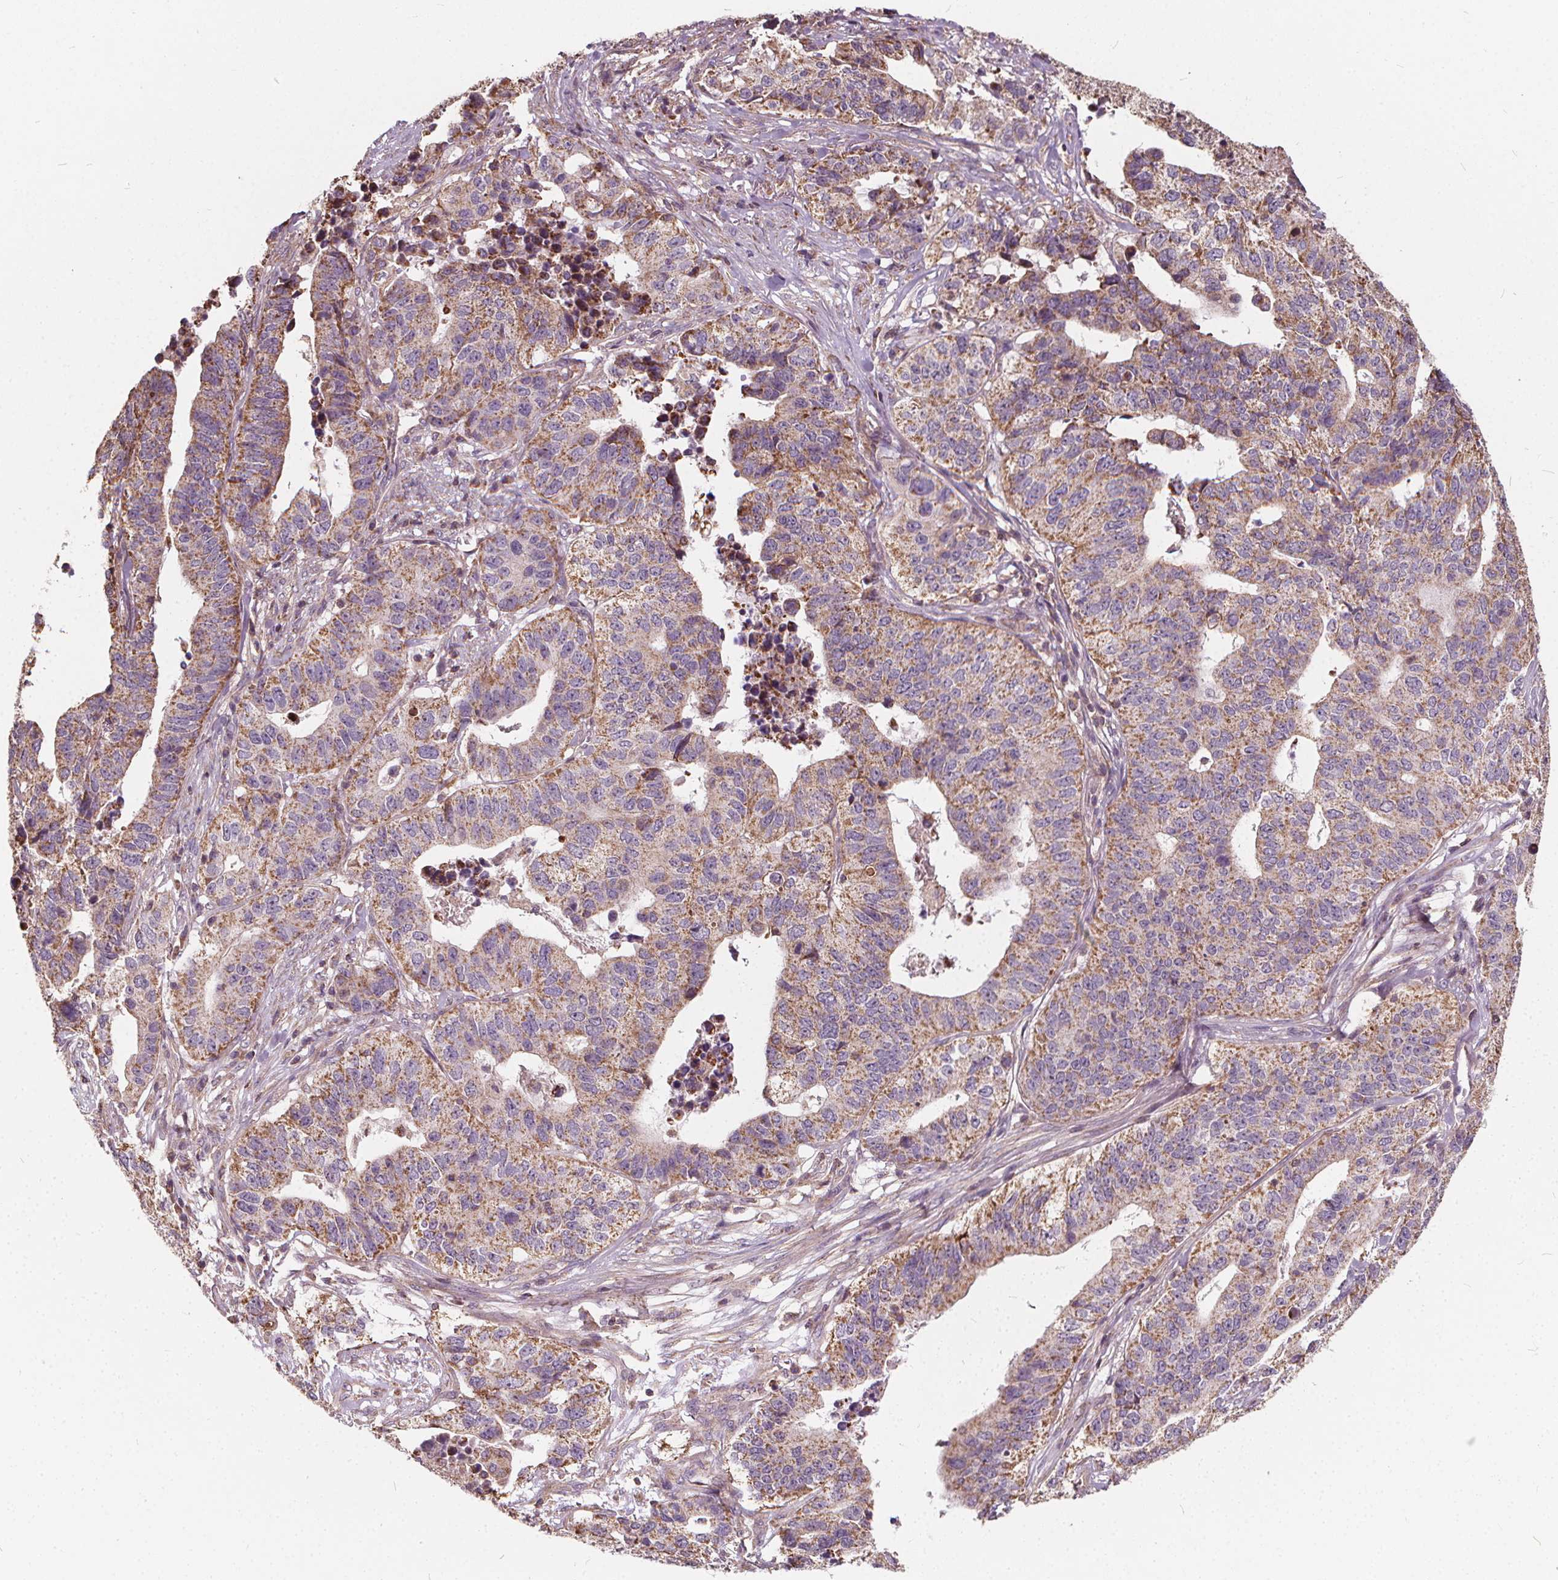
{"staining": {"intensity": "moderate", "quantity": ">75%", "location": "cytoplasmic/membranous"}, "tissue": "stomach cancer", "cell_type": "Tumor cells", "image_type": "cancer", "snomed": [{"axis": "morphology", "description": "Adenocarcinoma, NOS"}, {"axis": "topography", "description": "Stomach, upper"}], "caption": "Stomach adenocarcinoma was stained to show a protein in brown. There is medium levels of moderate cytoplasmic/membranous positivity in about >75% of tumor cells.", "gene": "ORAI2", "patient": {"sex": "female", "age": 67}}